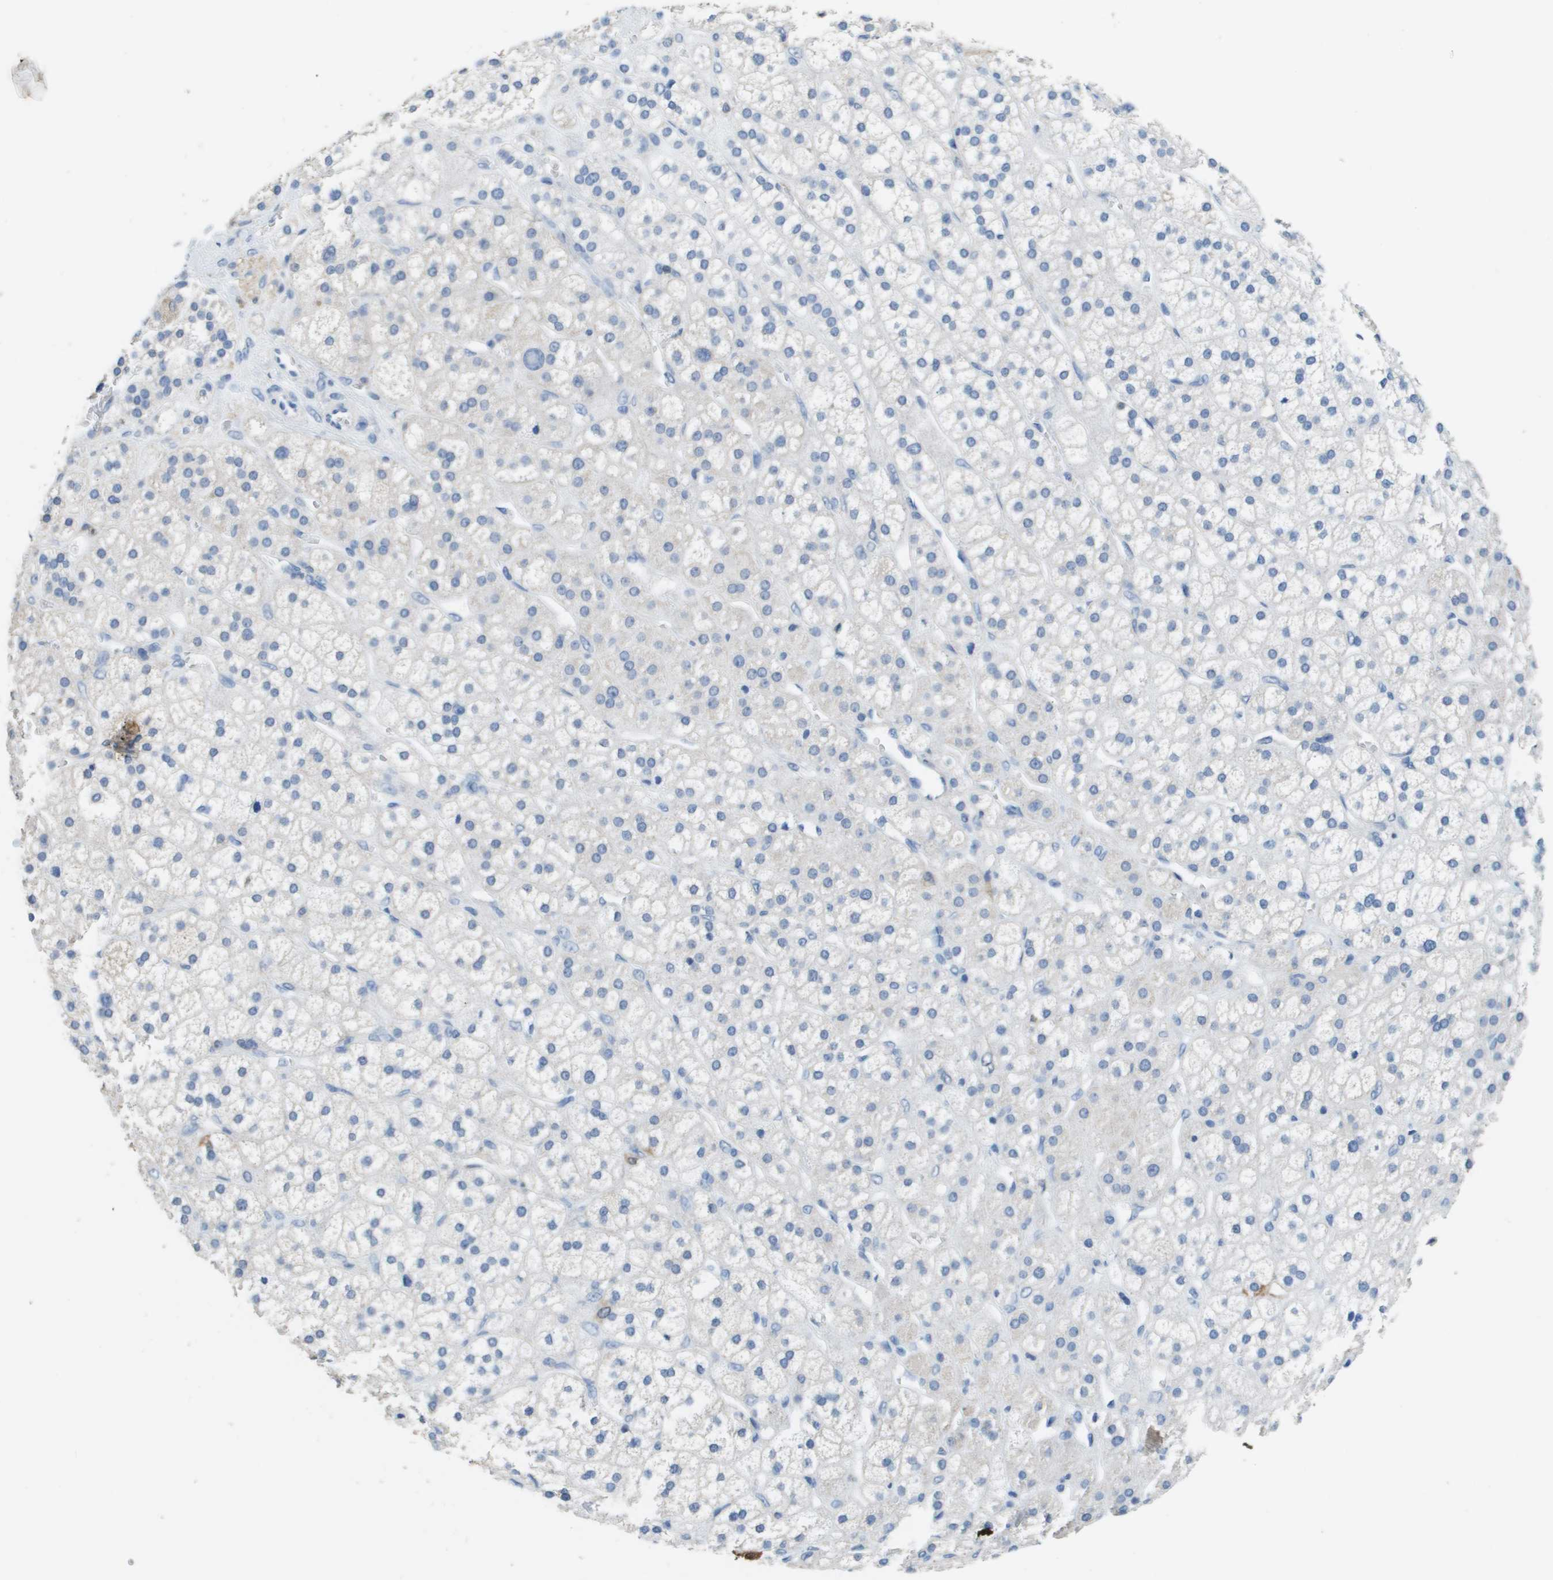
{"staining": {"intensity": "negative", "quantity": "none", "location": "none"}, "tissue": "adrenal gland", "cell_type": "Glandular cells", "image_type": "normal", "snomed": [{"axis": "morphology", "description": "Normal tissue, NOS"}, {"axis": "topography", "description": "Adrenal gland"}], "caption": "This is an IHC histopathology image of benign adrenal gland. There is no expression in glandular cells.", "gene": "FABP5", "patient": {"sex": "male", "age": 56}}